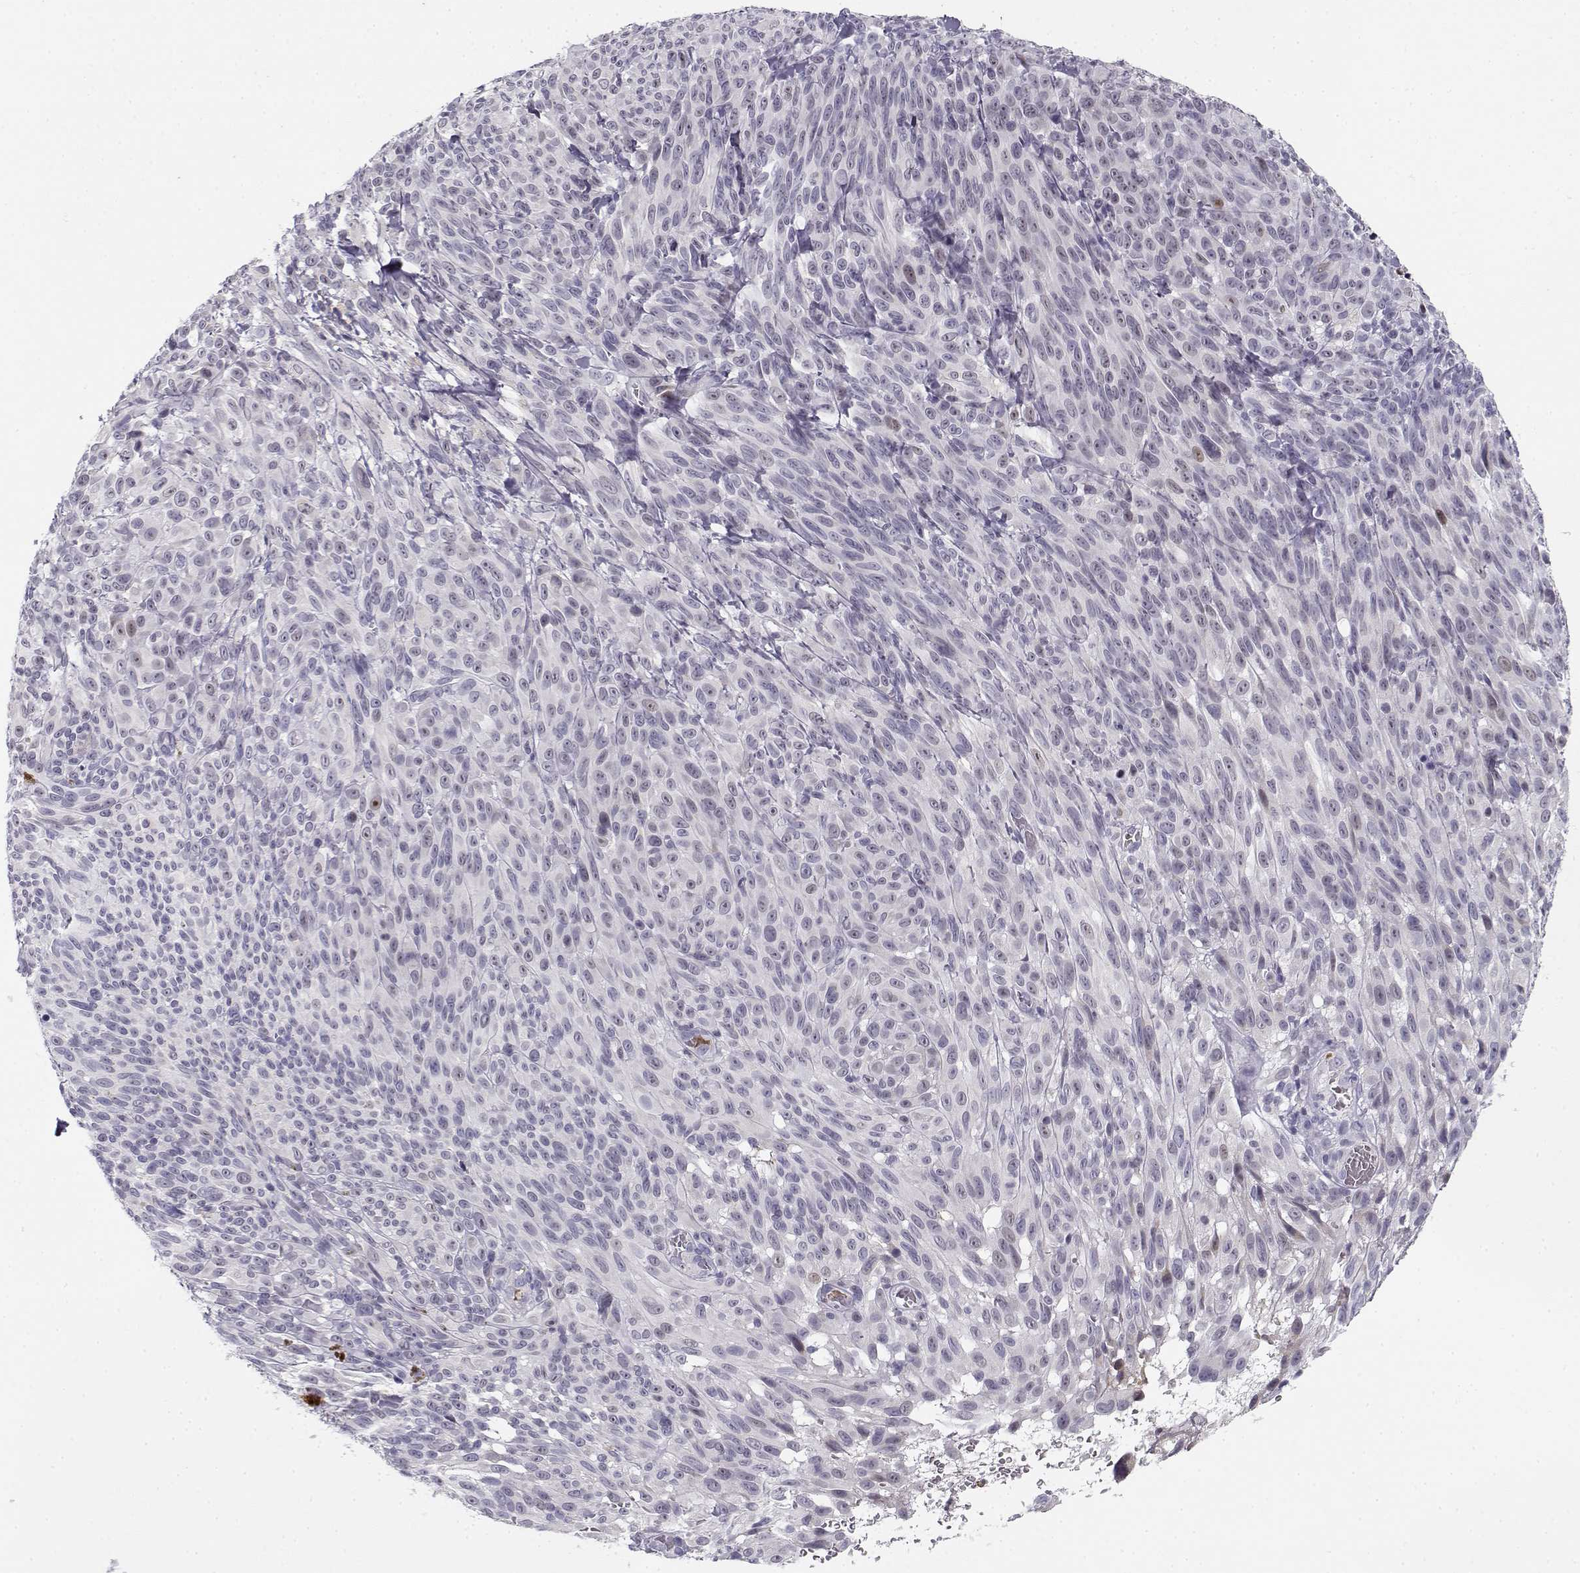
{"staining": {"intensity": "negative", "quantity": "none", "location": "none"}, "tissue": "melanoma", "cell_type": "Tumor cells", "image_type": "cancer", "snomed": [{"axis": "morphology", "description": "Malignant melanoma, NOS"}, {"axis": "topography", "description": "Skin"}], "caption": "Malignant melanoma stained for a protein using immunohistochemistry (IHC) exhibits no expression tumor cells.", "gene": "DDX25", "patient": {"sex": "male", "age": 83}}